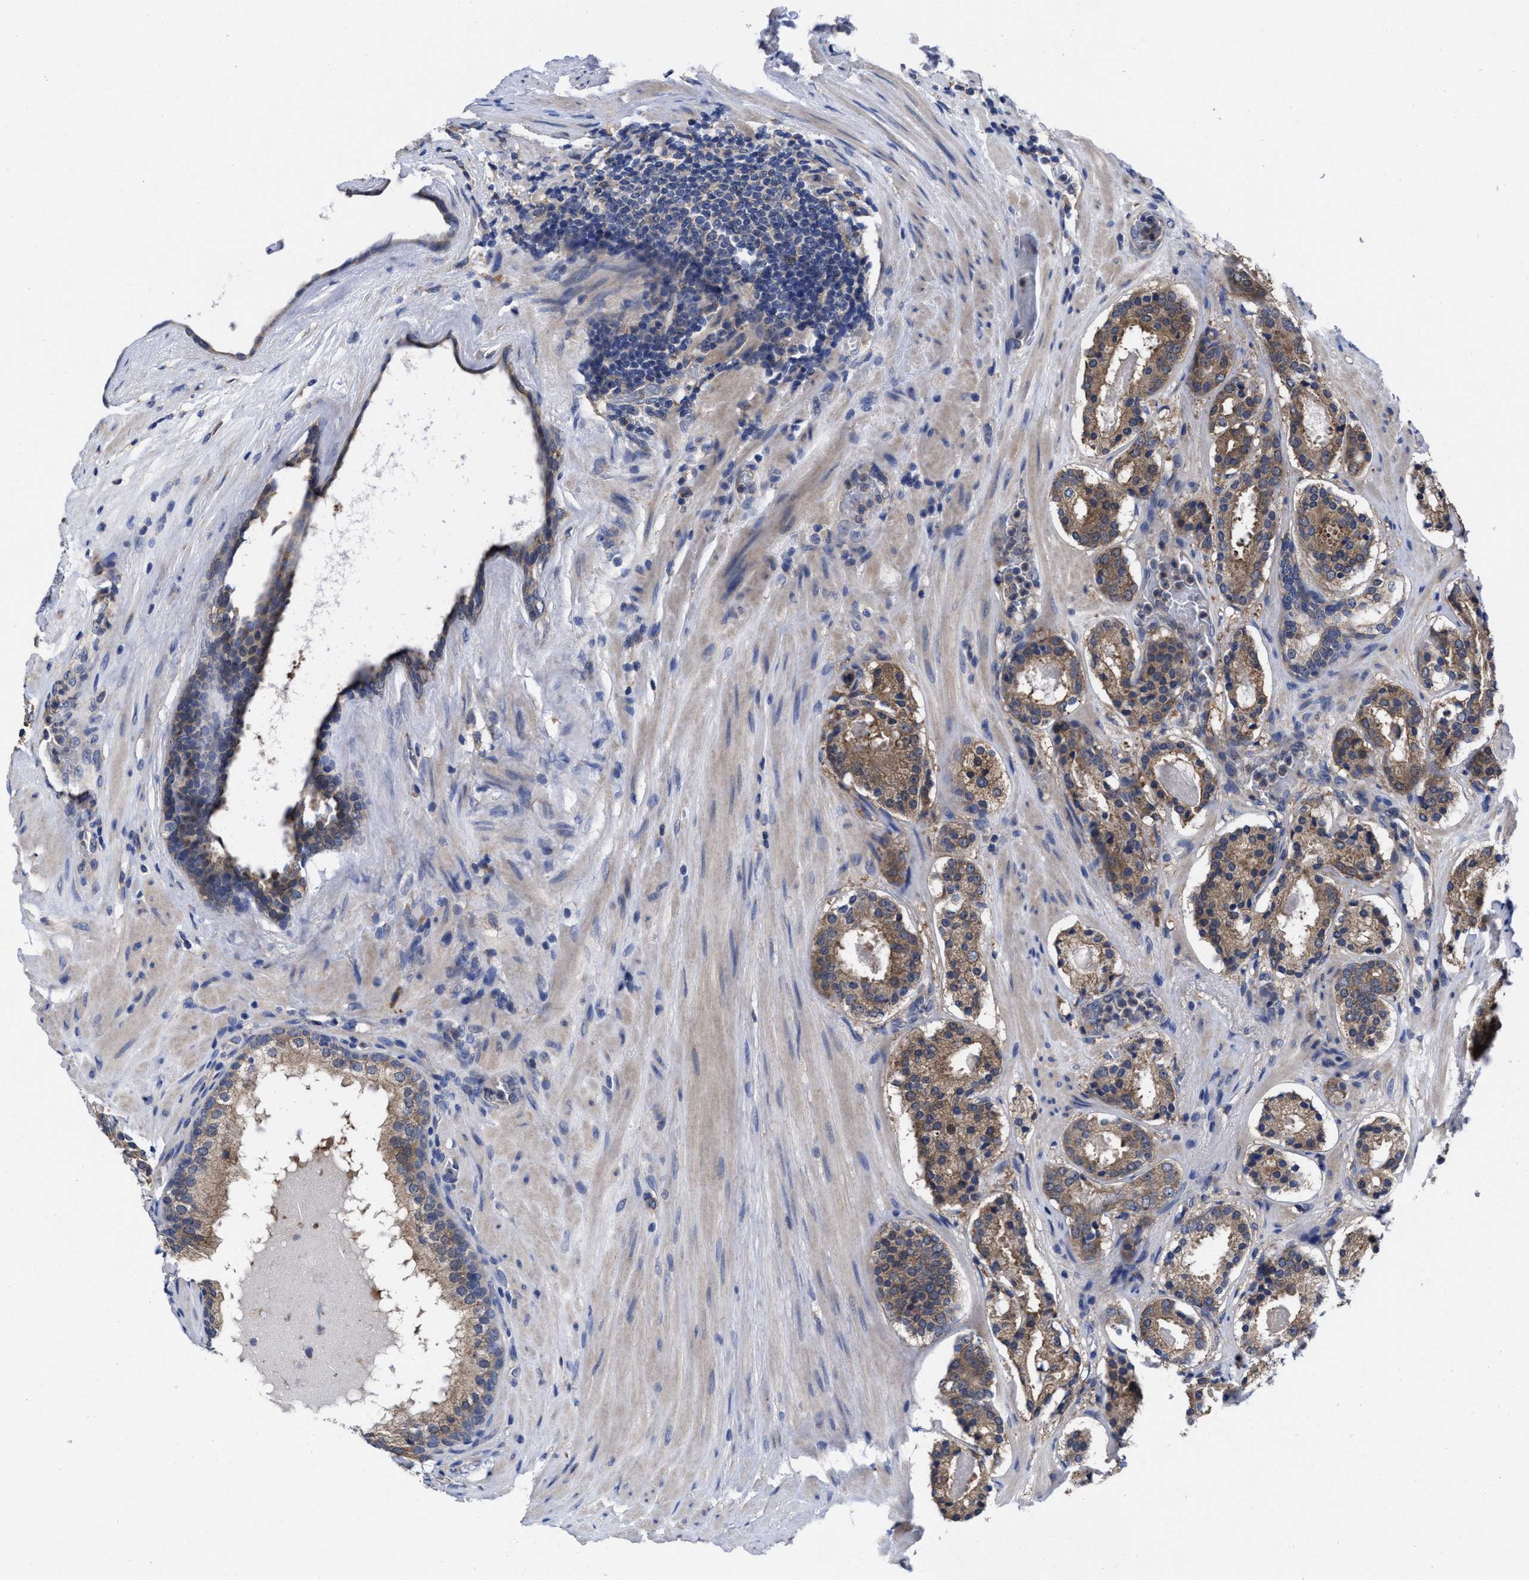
{"staining": {"intensity": "moderate", "quantity": ">75%", "location": "cytoplasmic/membranous"}, "tissue": "prostate cancer", "cell_type": "Tumor cells", "image_type": "cancer", "snomed": [{"axis": "morphology", "description": "Adenocarcinoma, Low grade"}, {"axis": "topography", "description": "Prostate"}], "caption": "Prostate cancer (low-grade adenocarcinoma) stained with a brown dye demonstrates moderate cytoplasmic/membranous positive staining in about >75% of tumor cells.", "gene": "TXNDC17", "patient": {"sex": "male", "age": 69}}